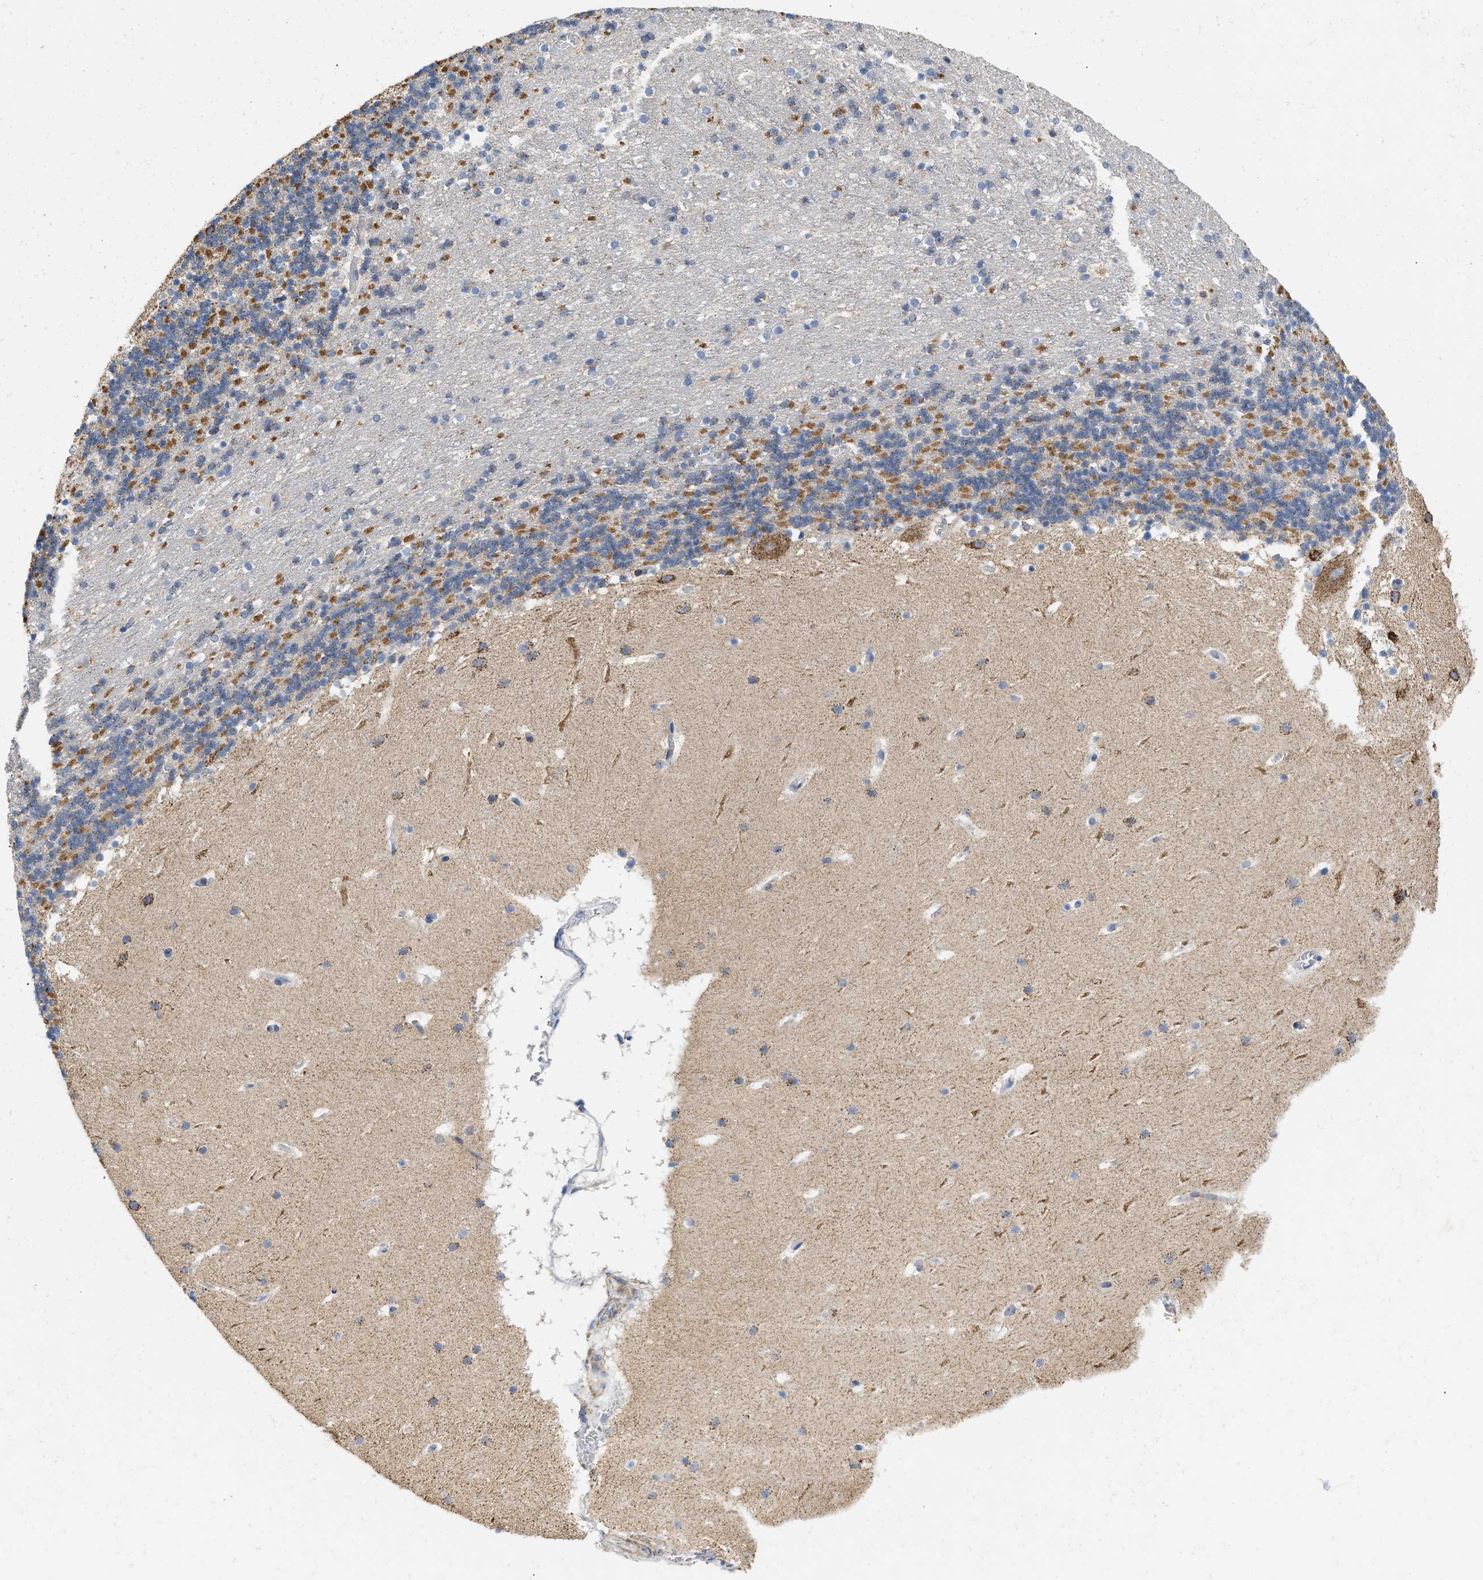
{"staining": {"intensity": "moderate", "quantity": "25%-75%", "location": "cytoplasmic/membranous"}, "tissue": "cerebellum", "cell_type": "Cells in granular layer", "image_type": "normal", "snomed": [{"axis": "morphology", "description": "Normal tissue, NOS"}, {"axis": "topography", "description": "Cerebellum"}], "caption": "This micrograph reveals immunohistochemistry (IHC) staining of benign human cerebellum, with medium moderate cytoplasmic/membranous expression in about 25%-75% of cells in granular layer.", "gene": "GRB10", "patient": {"sex": "male", "age": 45}}